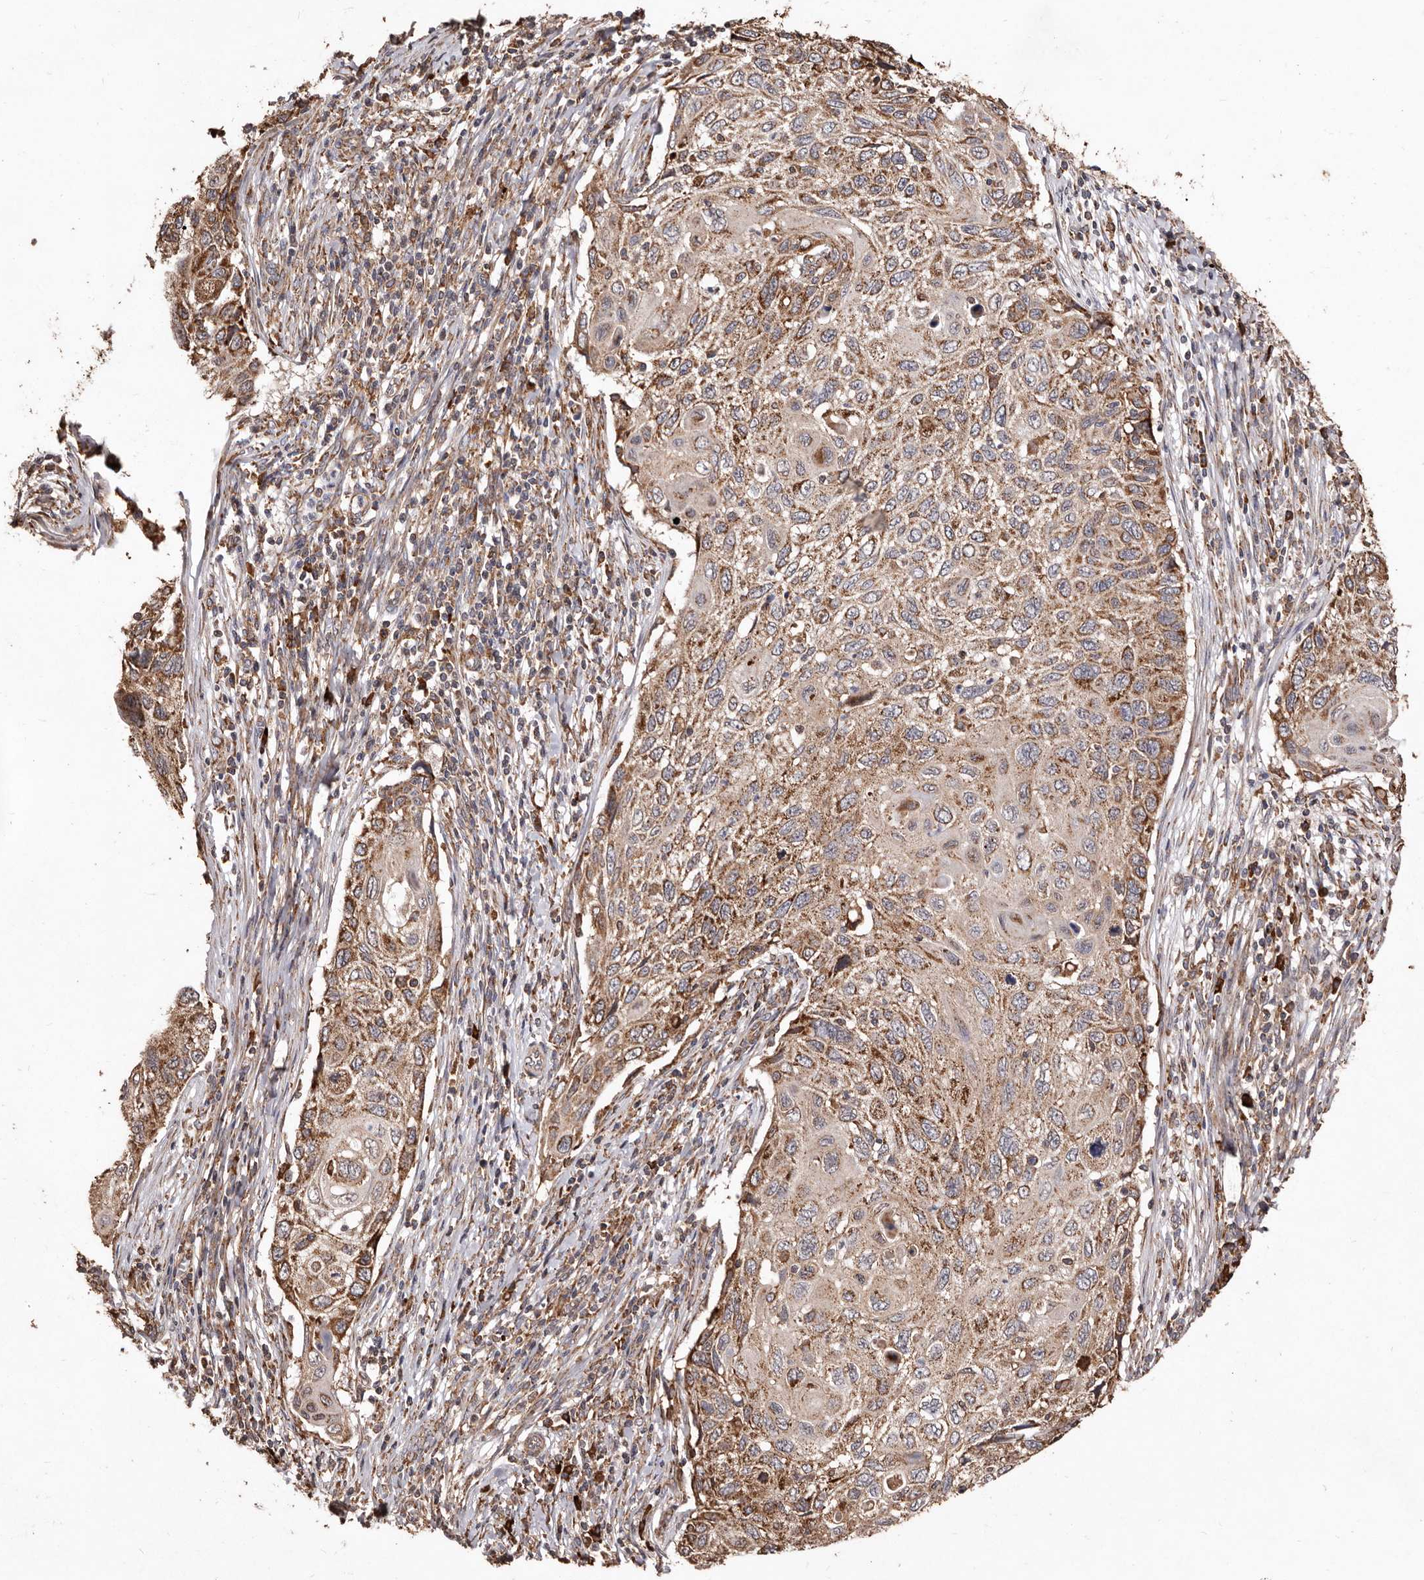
{"staining": {"intensity": "moderate", "quantity": ">75%", "location": "cytoplasmic/membranous"}, "tissue": "cervical cancer", "cell_type": "Tumor cells", "image_type": "cancer", "snomed": [{"axis": "morphology", "description": "Squamous cell carcinoma, NOS"}, {"axis": "topography", "description": "Cervix"}], "caption": "An IHC micrograph of tumor tissue is shown. Protein staining in brown highlights moderate cytoplasmic/membranous positivity in cervical cancer within tumor cells. The protein of interest is stained brown, and the nuclei are stained in blue (DAB IHC with brightfield microscopy, high magnification).", "gene": "STEAP2", "patient": {"sex": "female", "age": 70}}